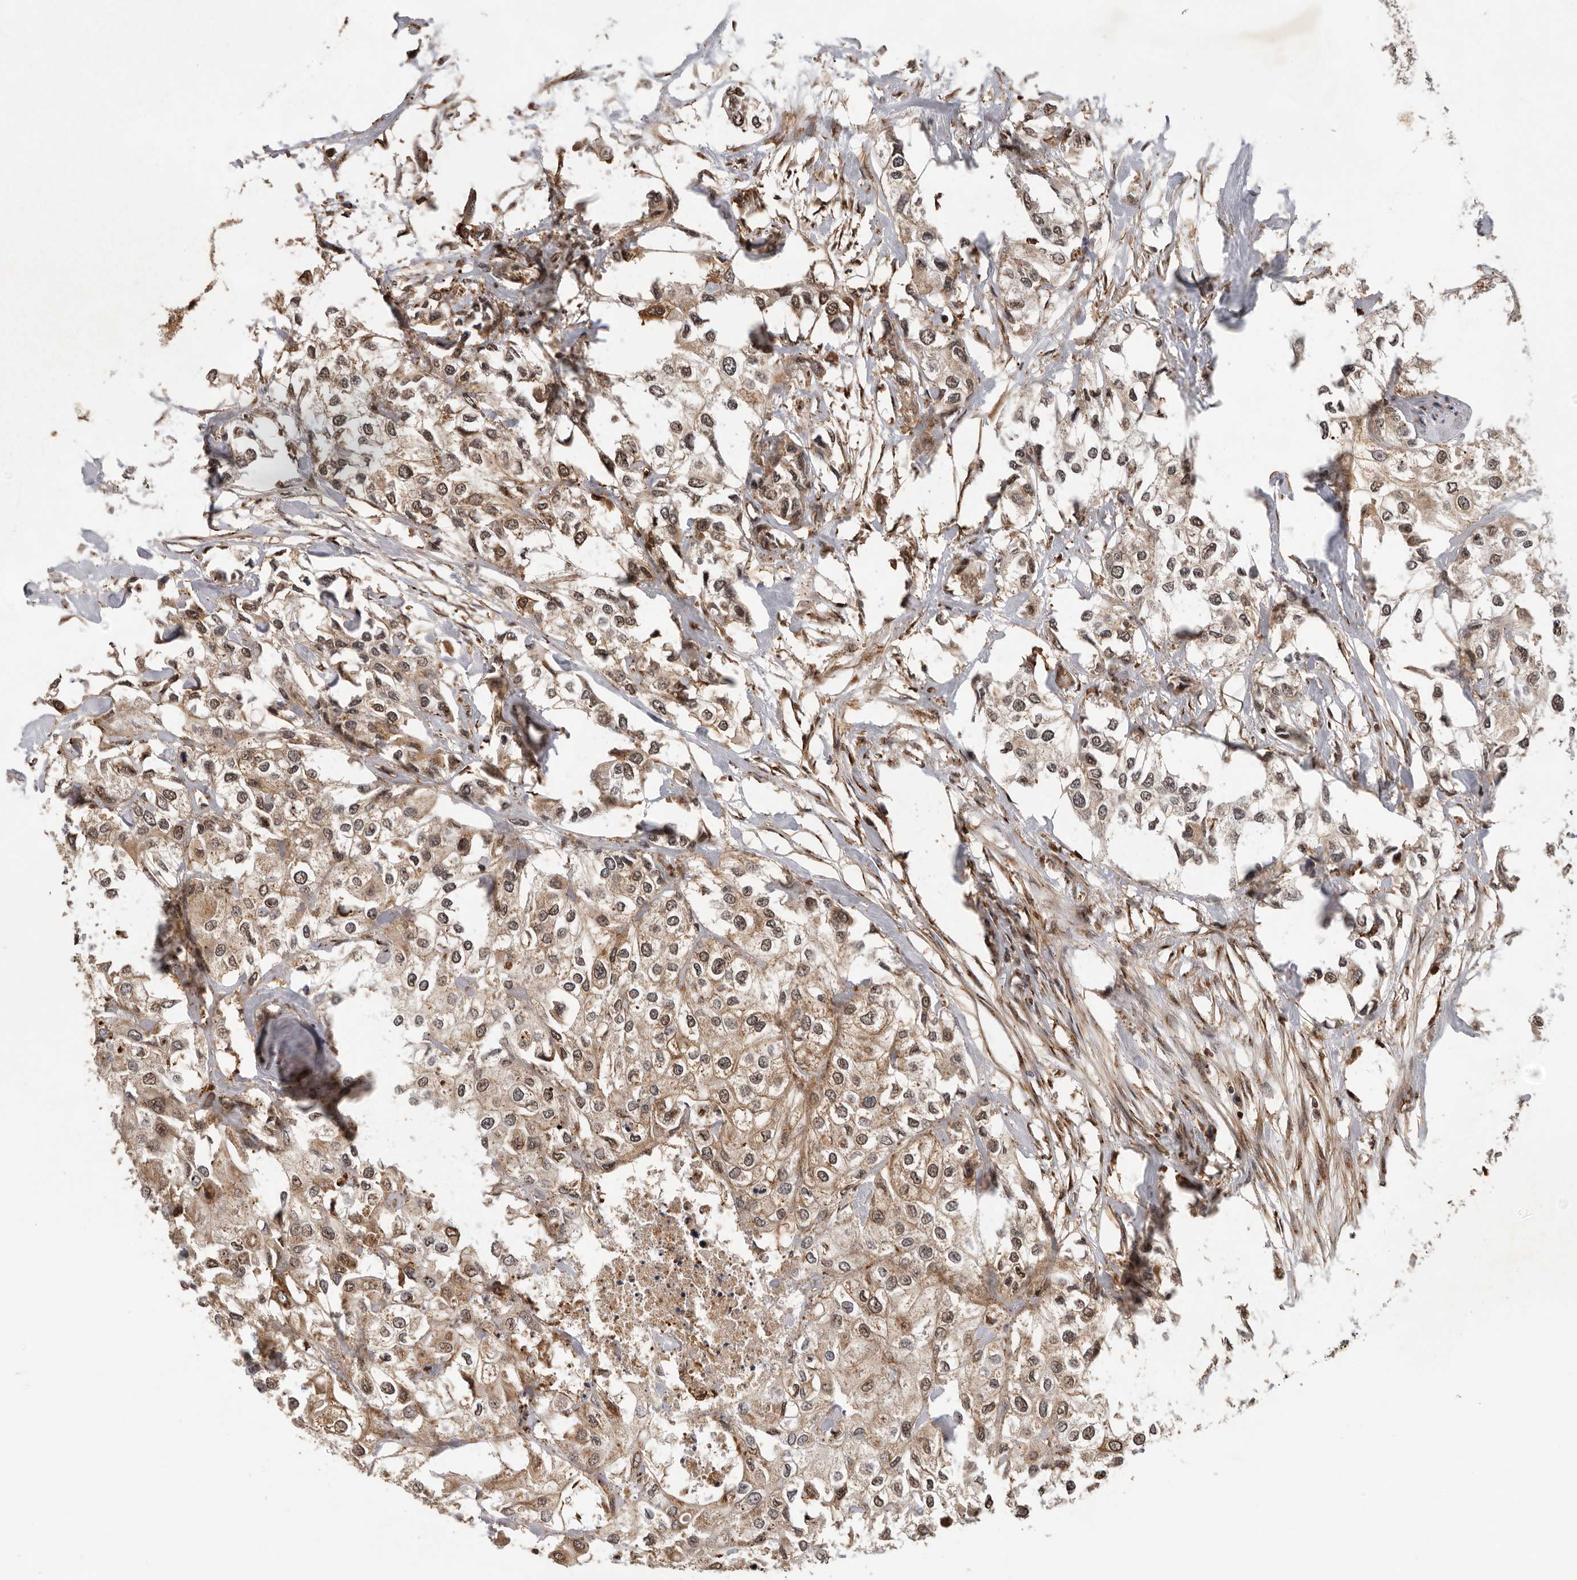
{"staining": {"intensity": "moderate", "quantity": ">75%", "location": "cytoplasmic/membranous,nuclear"}, "tissue": "urothelial cancer", "cell_type": "Tumor cells", "image_type": "cancer", "snomed": [{"axis": "morphology", "description": "Urothelial carcinoma, High grade"}, {"axis": "topography", "description": "Urinary bladder"}], "caption": "Urothelial cancer tissue exhibits moderate cytoplasmic/membranous and nuclear staining in about >75% of tumor cells, visualized by immunohistochemistry. The staining is performed using DAB (3,3'-diaminobenzidine) brown chromogen to label protein expression. The nuclei are counter-stained blue using hematoxylin.", "gene": "RNF157", "patient": {"sex": "male", "age": 64}}